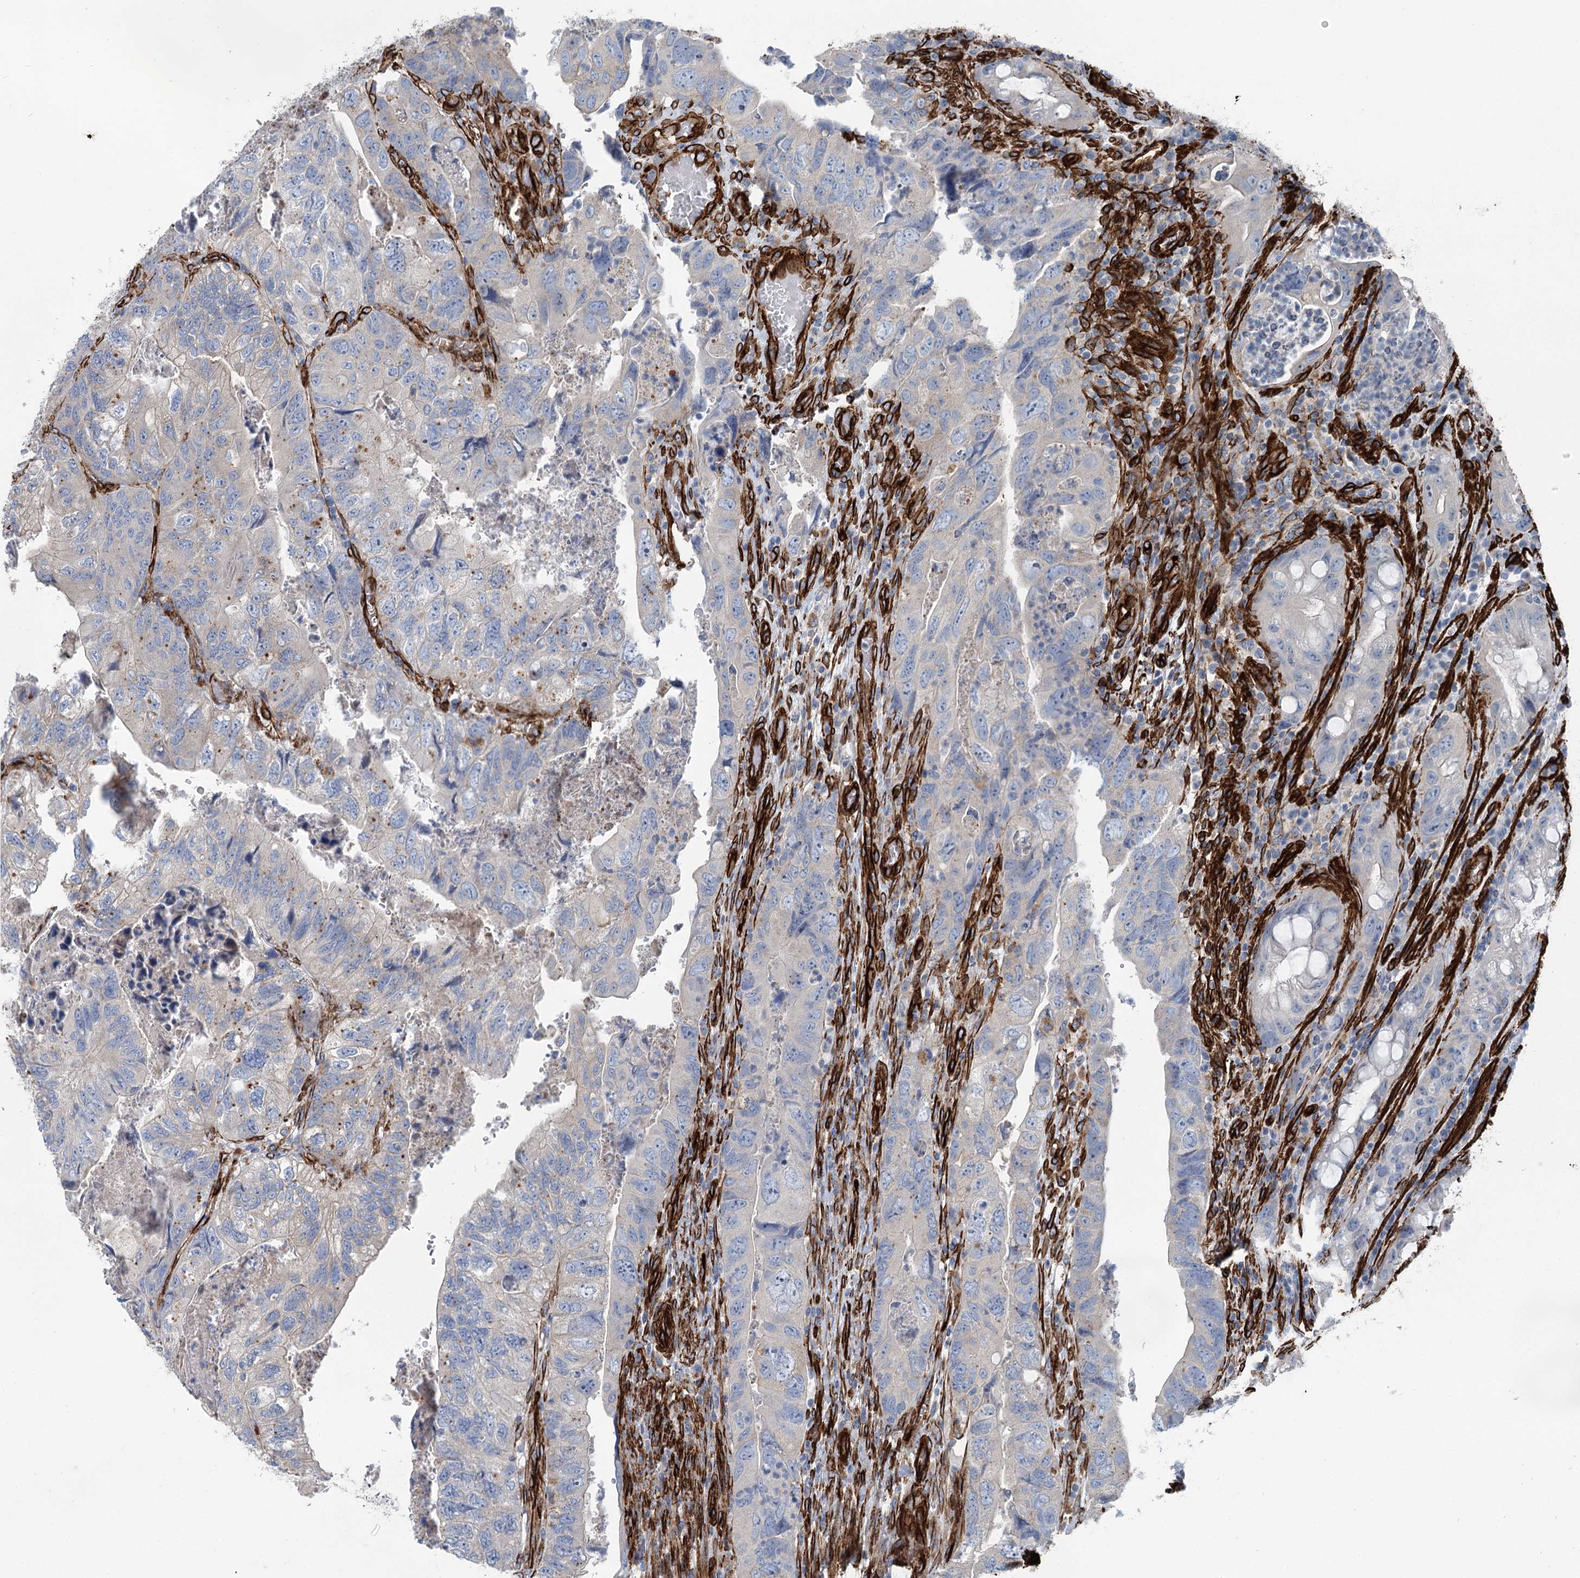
{"staining": {"intensity": "negative", "quantity": "none", "location": "none"}, "tissue": "colorectal cancer", "cell_type": "Tumor cells", "image_type": "cancer", "snomed": [{"axis": "morphology", "description": "Adenocarcinoma, NOS"}, {"axis": "topography", "description": "Rectum"}], "caption": "Tumor cells show no significant protein positivity in colorectal cancer.", "gene": "IQSEC1", "patient": {"sex": "male", "age": 63}}